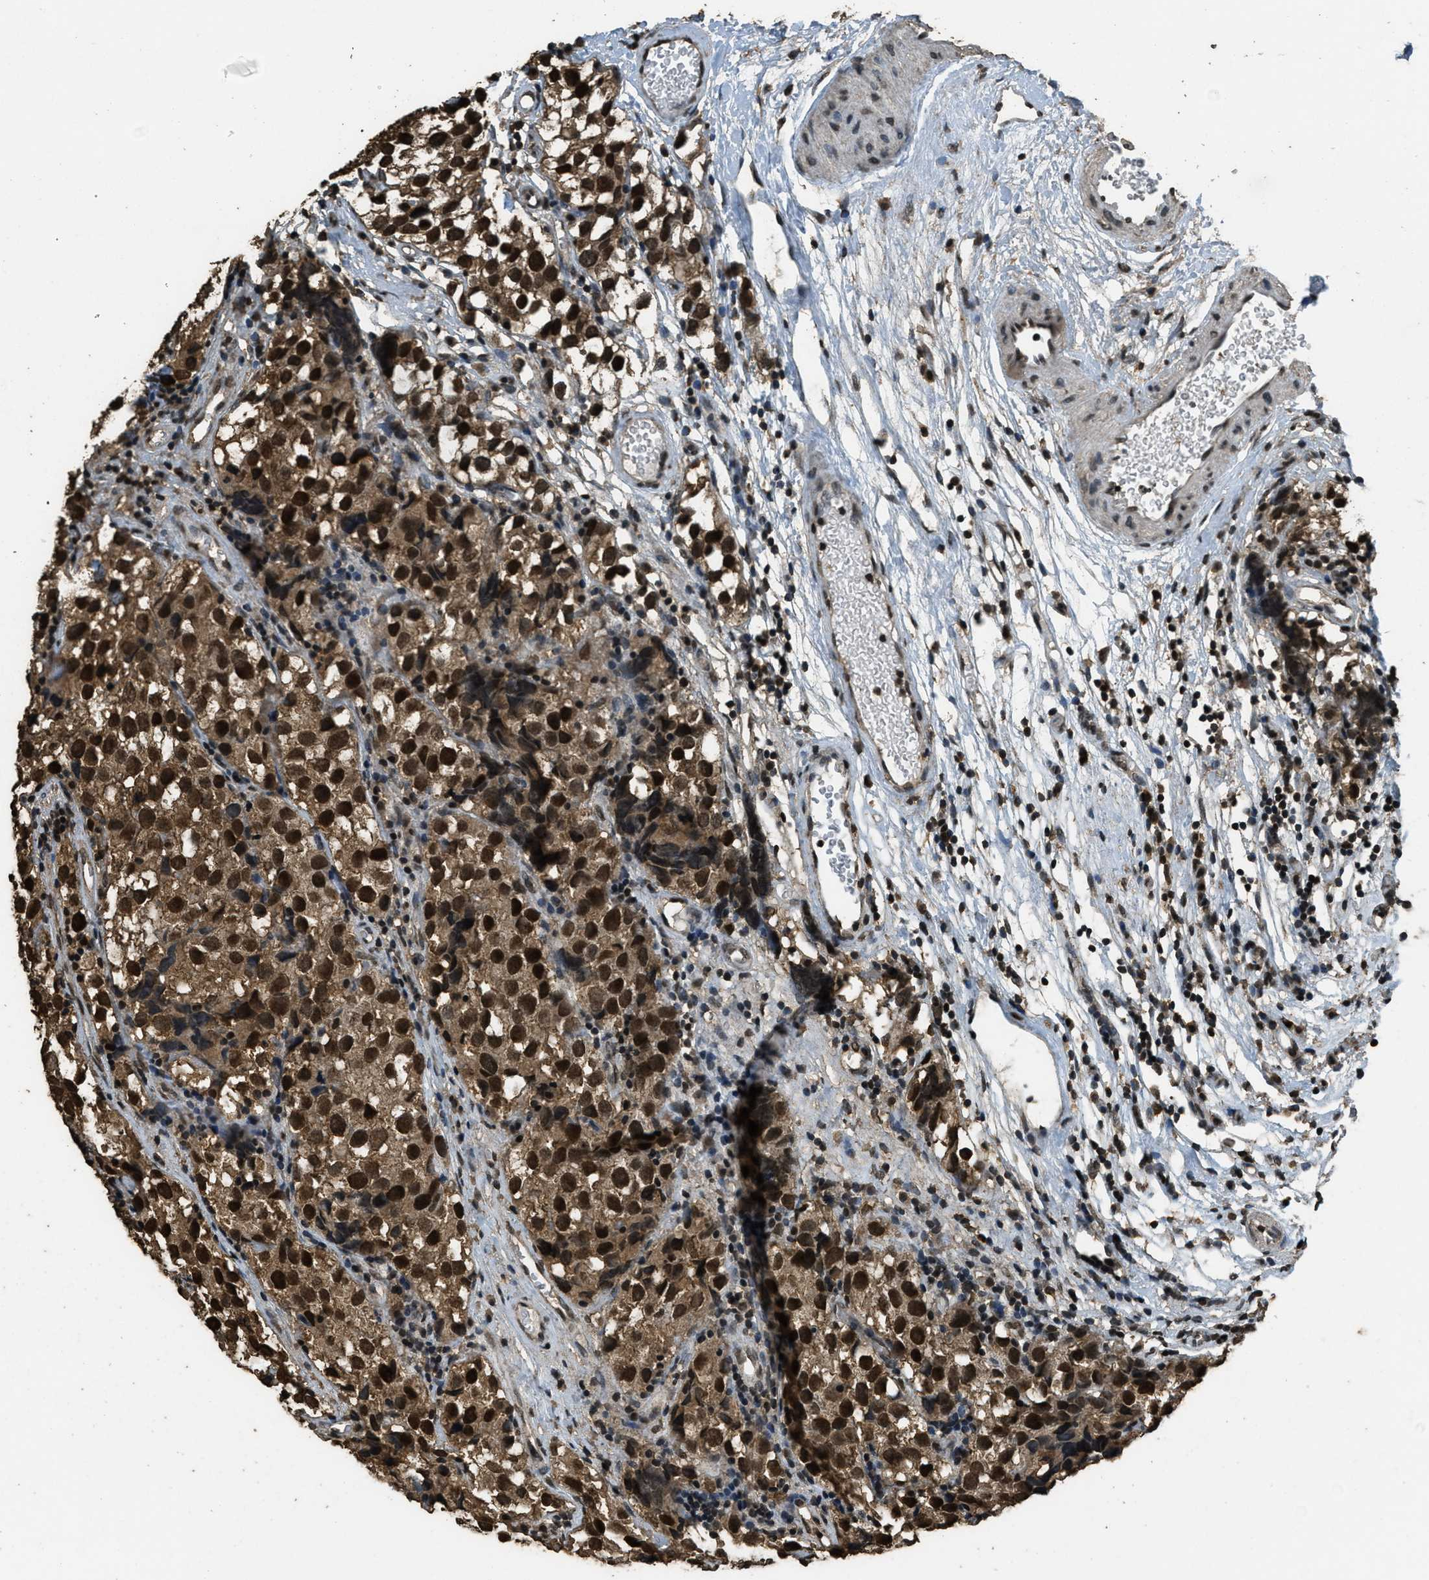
{"staining": {"intensity": "strong", "quantity": ">75%", "location": "cytoplasmic/membranous,nuclear"}, "tissue": "testis cancer", "cell_type": "Tumor cells", "image_type": "cancer", "snomed": [{"axis": "morphology", "description": "Seminoma, NOS"}, {"axis": "topography", "description": "Testis"}], "caption": "Testis seminoma was stained to show a protein in brown. There is high levels of strong cytoplasmic/membranous and nuclear expression in about >75% of tumor cells.", "gene": "MYB", "patient": {"sex": "male", "age": 39}}